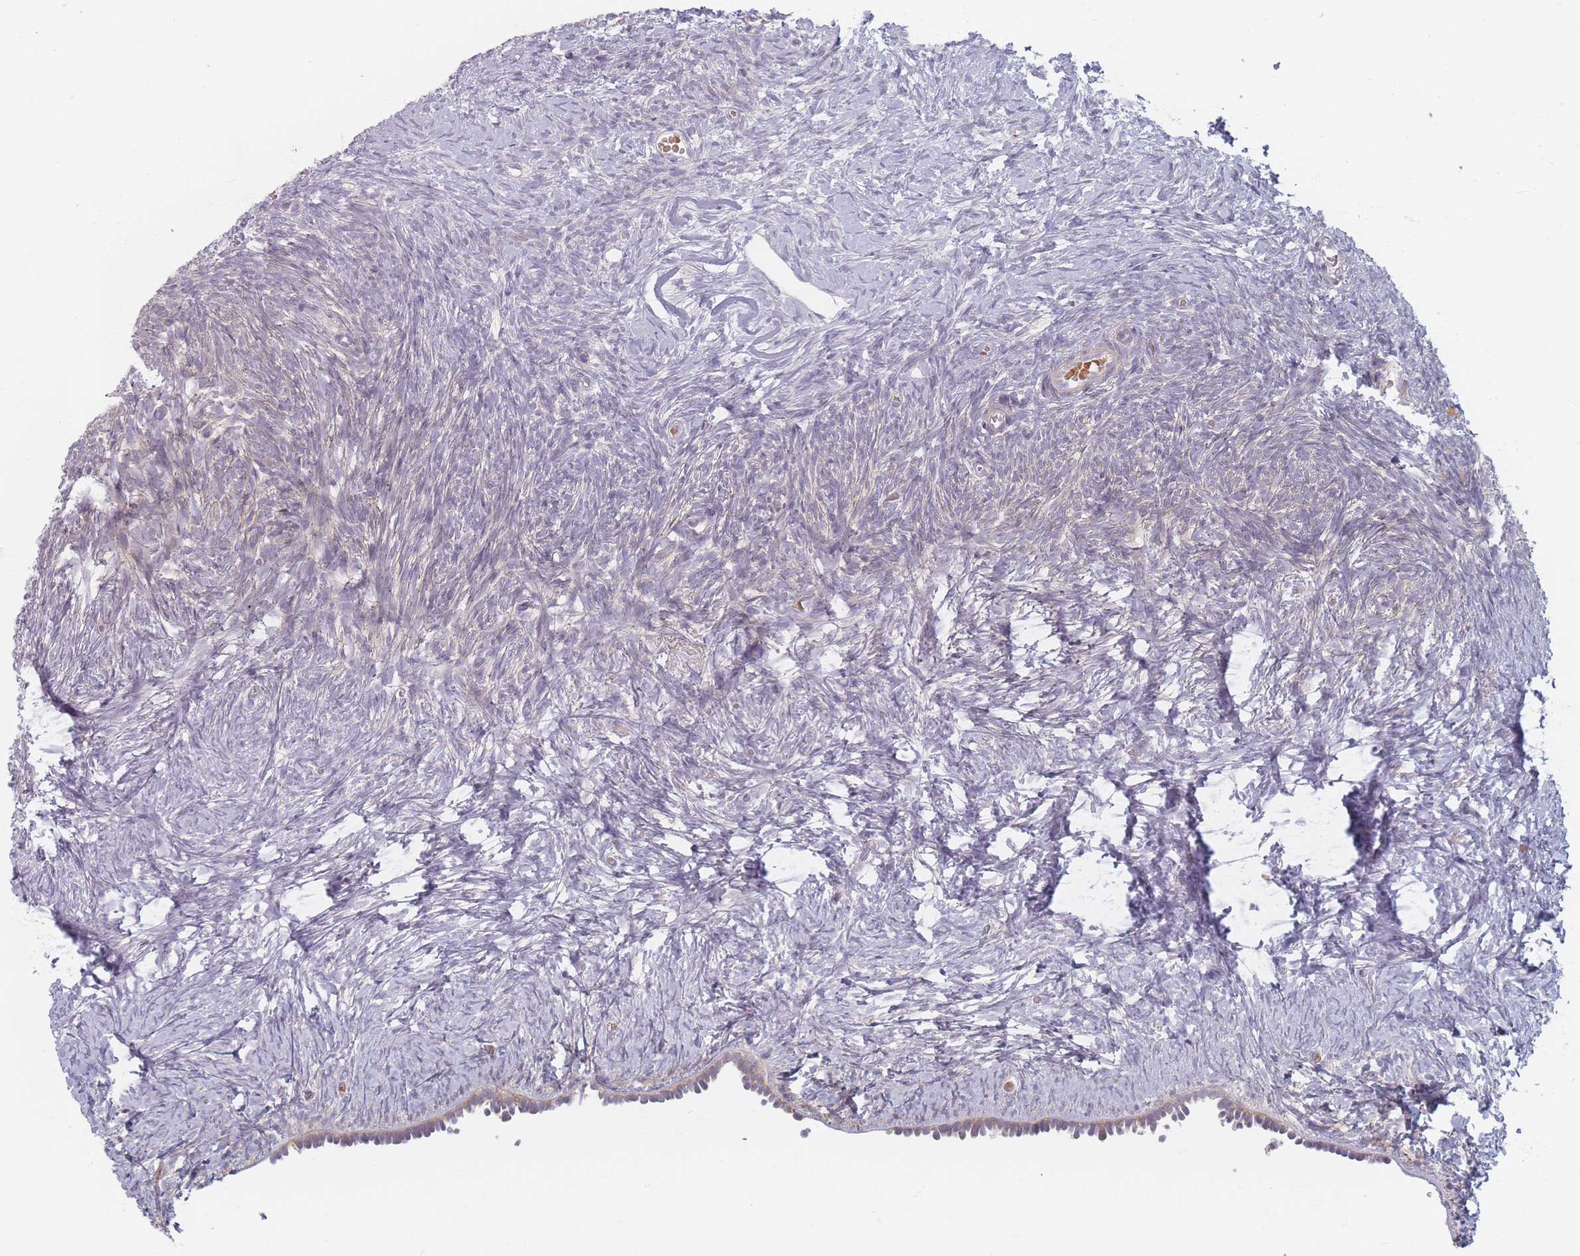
{"staining": {"intensity": "weak", "quantity": ">75%", "location": "cytoplasmic/membranous"}, "tissue": "ovary", "cell_type": "Follicle cells", "image_type": "normal", "snomed": [{"axis": "morphology", "description": "Normal tissue, NOS"}, {"axis": "topography", "description": "Ovary"}], "caption": "Benign ovary exhibits weak cytoplasmic/membranous positivity in about >75% of follicle cells, visualized by immunohistochemistry.", "gene": "TMOD1", "patient": {"sex": "female", "age": 39}}